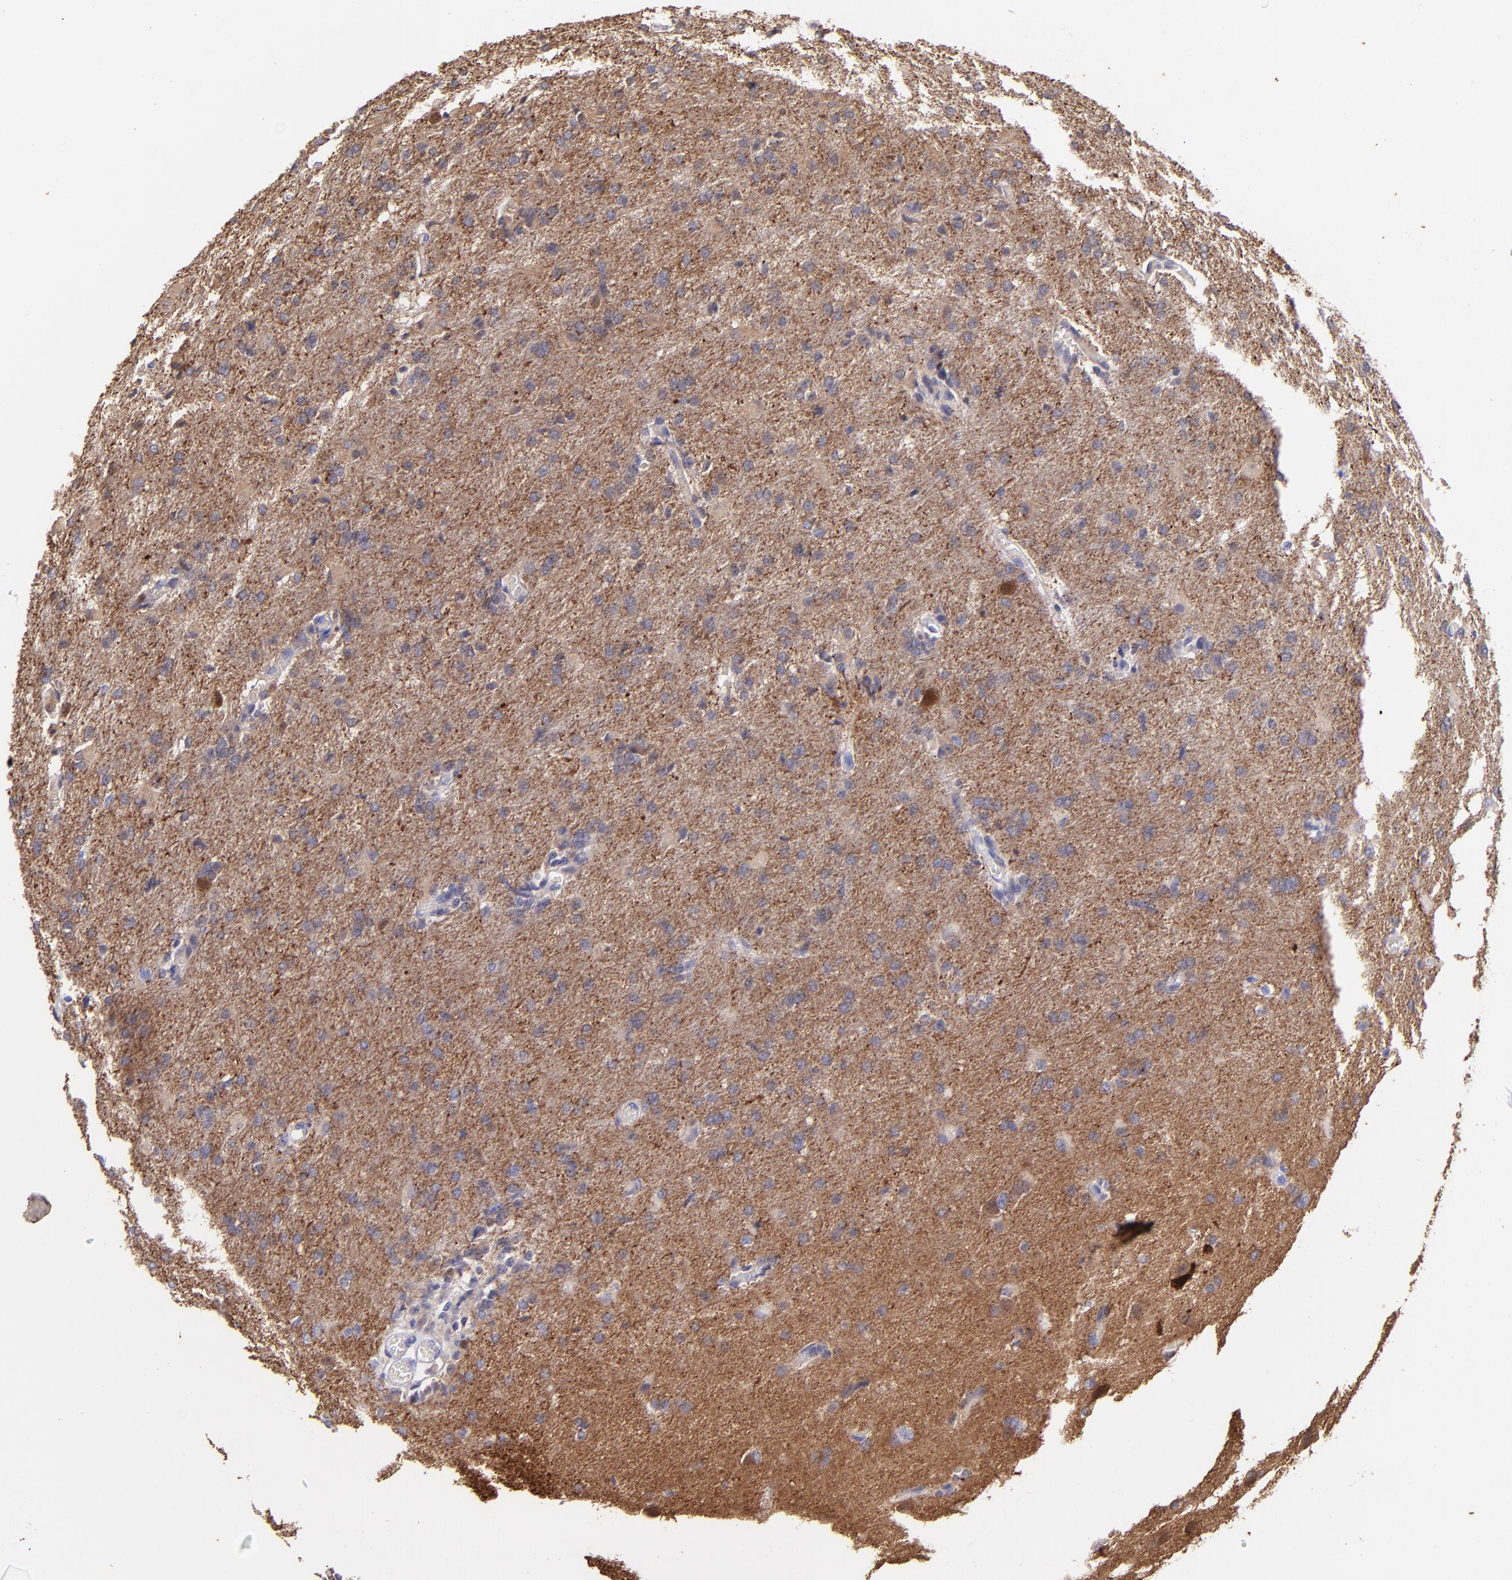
{"staining": {"intensity": "moderate", "quantity": "<25%", "location": "cytoplasmic/membranous,nuclear"}, "tissue": "glioma", "cell_type": "Tumor cells", "image_type": "cancer", "snomed": [{"axis": "morphology", "description": "Glioma, malignant, High grade"}, {"axis": "topography", "description": "Brain"}], "caption": "Immunohistochemistry of glioma displays low levels of moderate cytoplasmic/membranous and nuclear expression in approximately <25% of tumor cells. The staining is performed using DAB (3,3'-diaminobenzidine) brown chromogen to label protein expression. The nuclei are counter-stained blue using hematoxylin.", "gene": "UCHL1", "patient": {"sex": "male", "age": 68}}